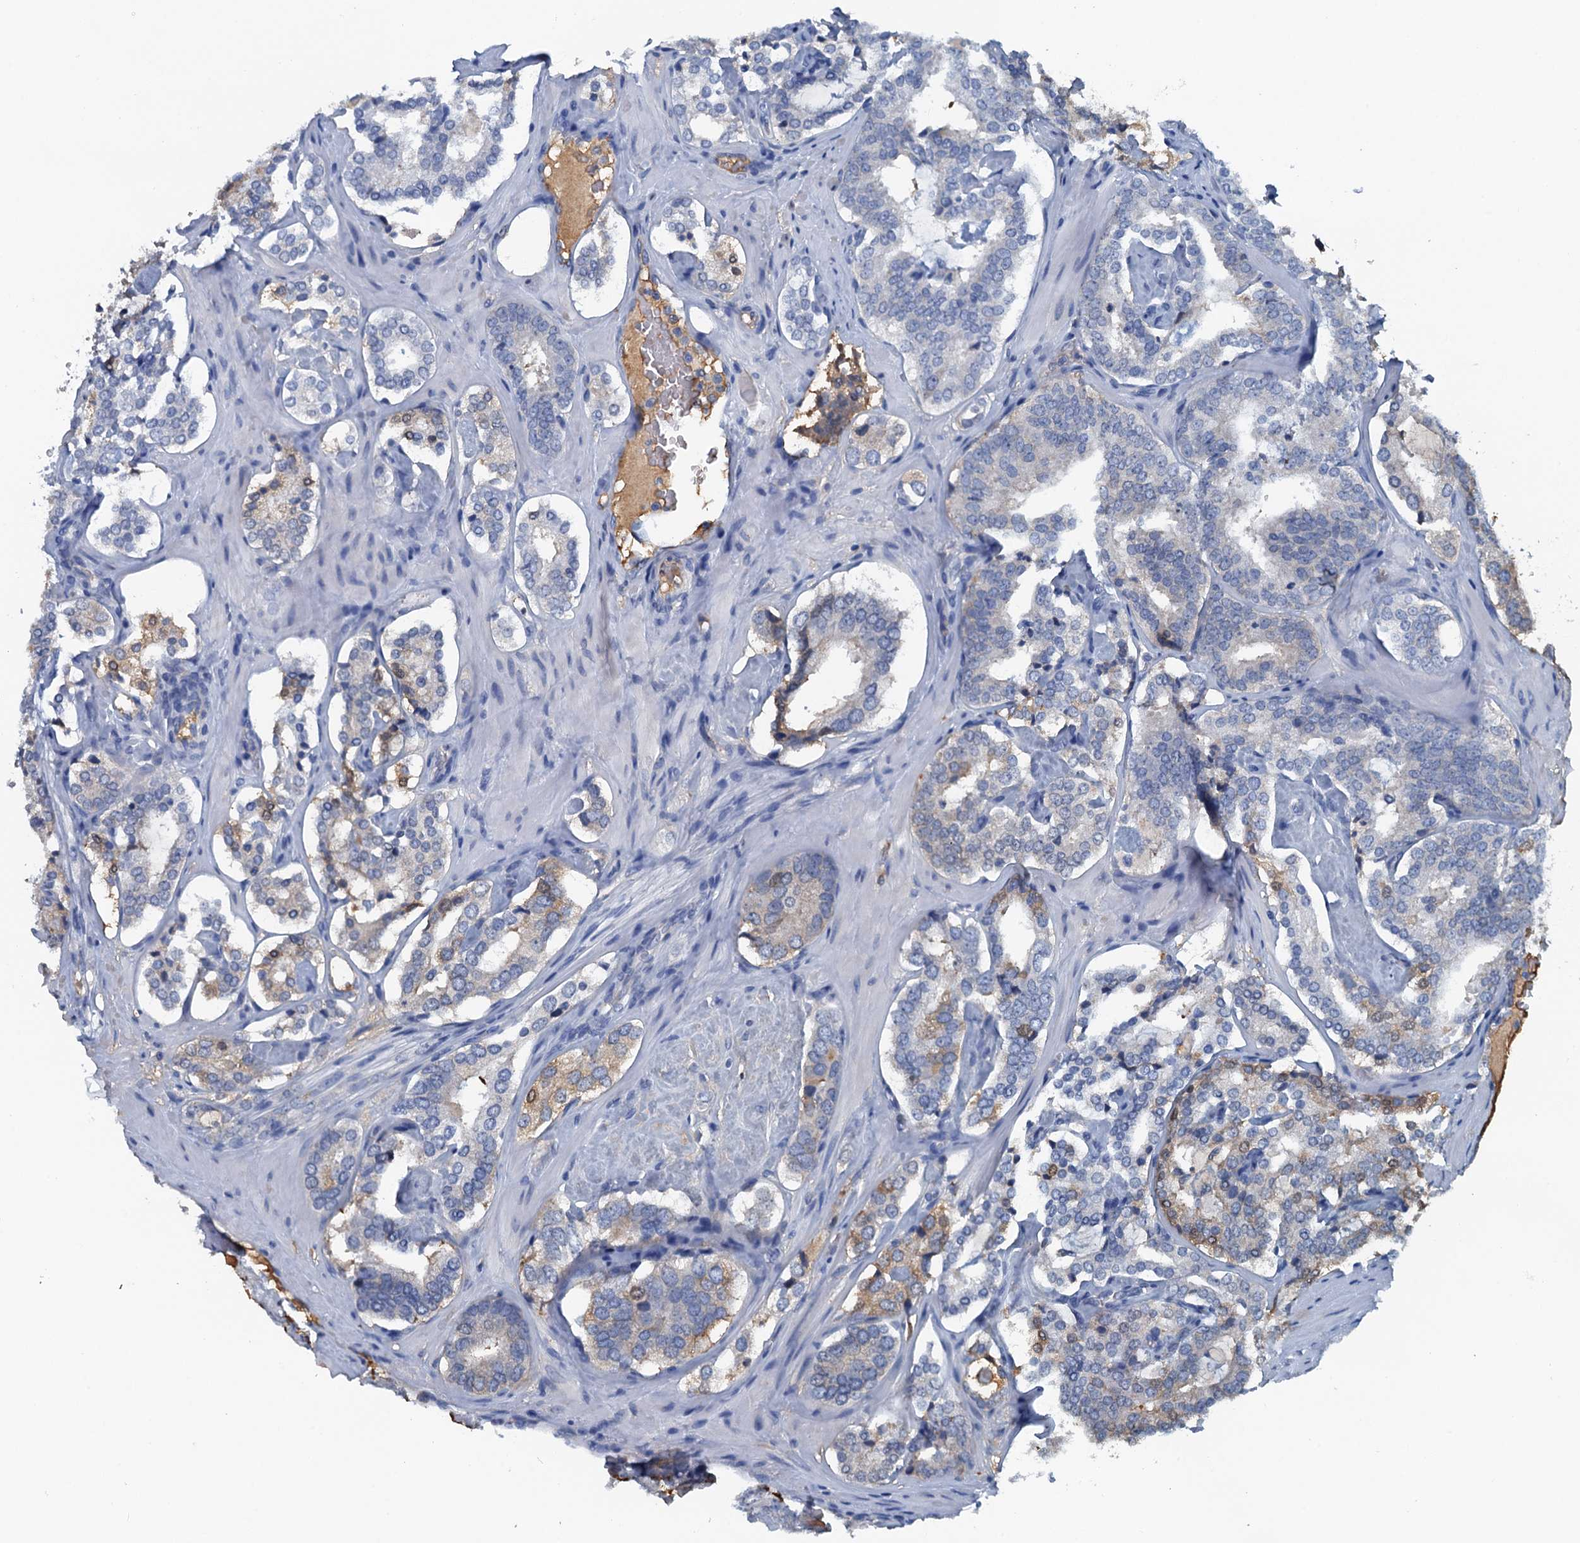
{"staining": {"intensity": "negative", "quantity": "none", "location": "none"}, "tissue": "prostate cancer", "cell_type": "Tumor cells", "image_type": "cancer", "snomed": [{"axis": "morphology", "description": "Adenocarcinoma, High grade"}, {"axis": "topography", "description": "Prostate"}], "caption": "Prostate cancer (adenocarcinoma (high-grade)) was stained to show a protein in brown. There is no significant staining in tumor cells.", "gene": "LSM14B", "patient": {"sex": "male", "age": 63}}